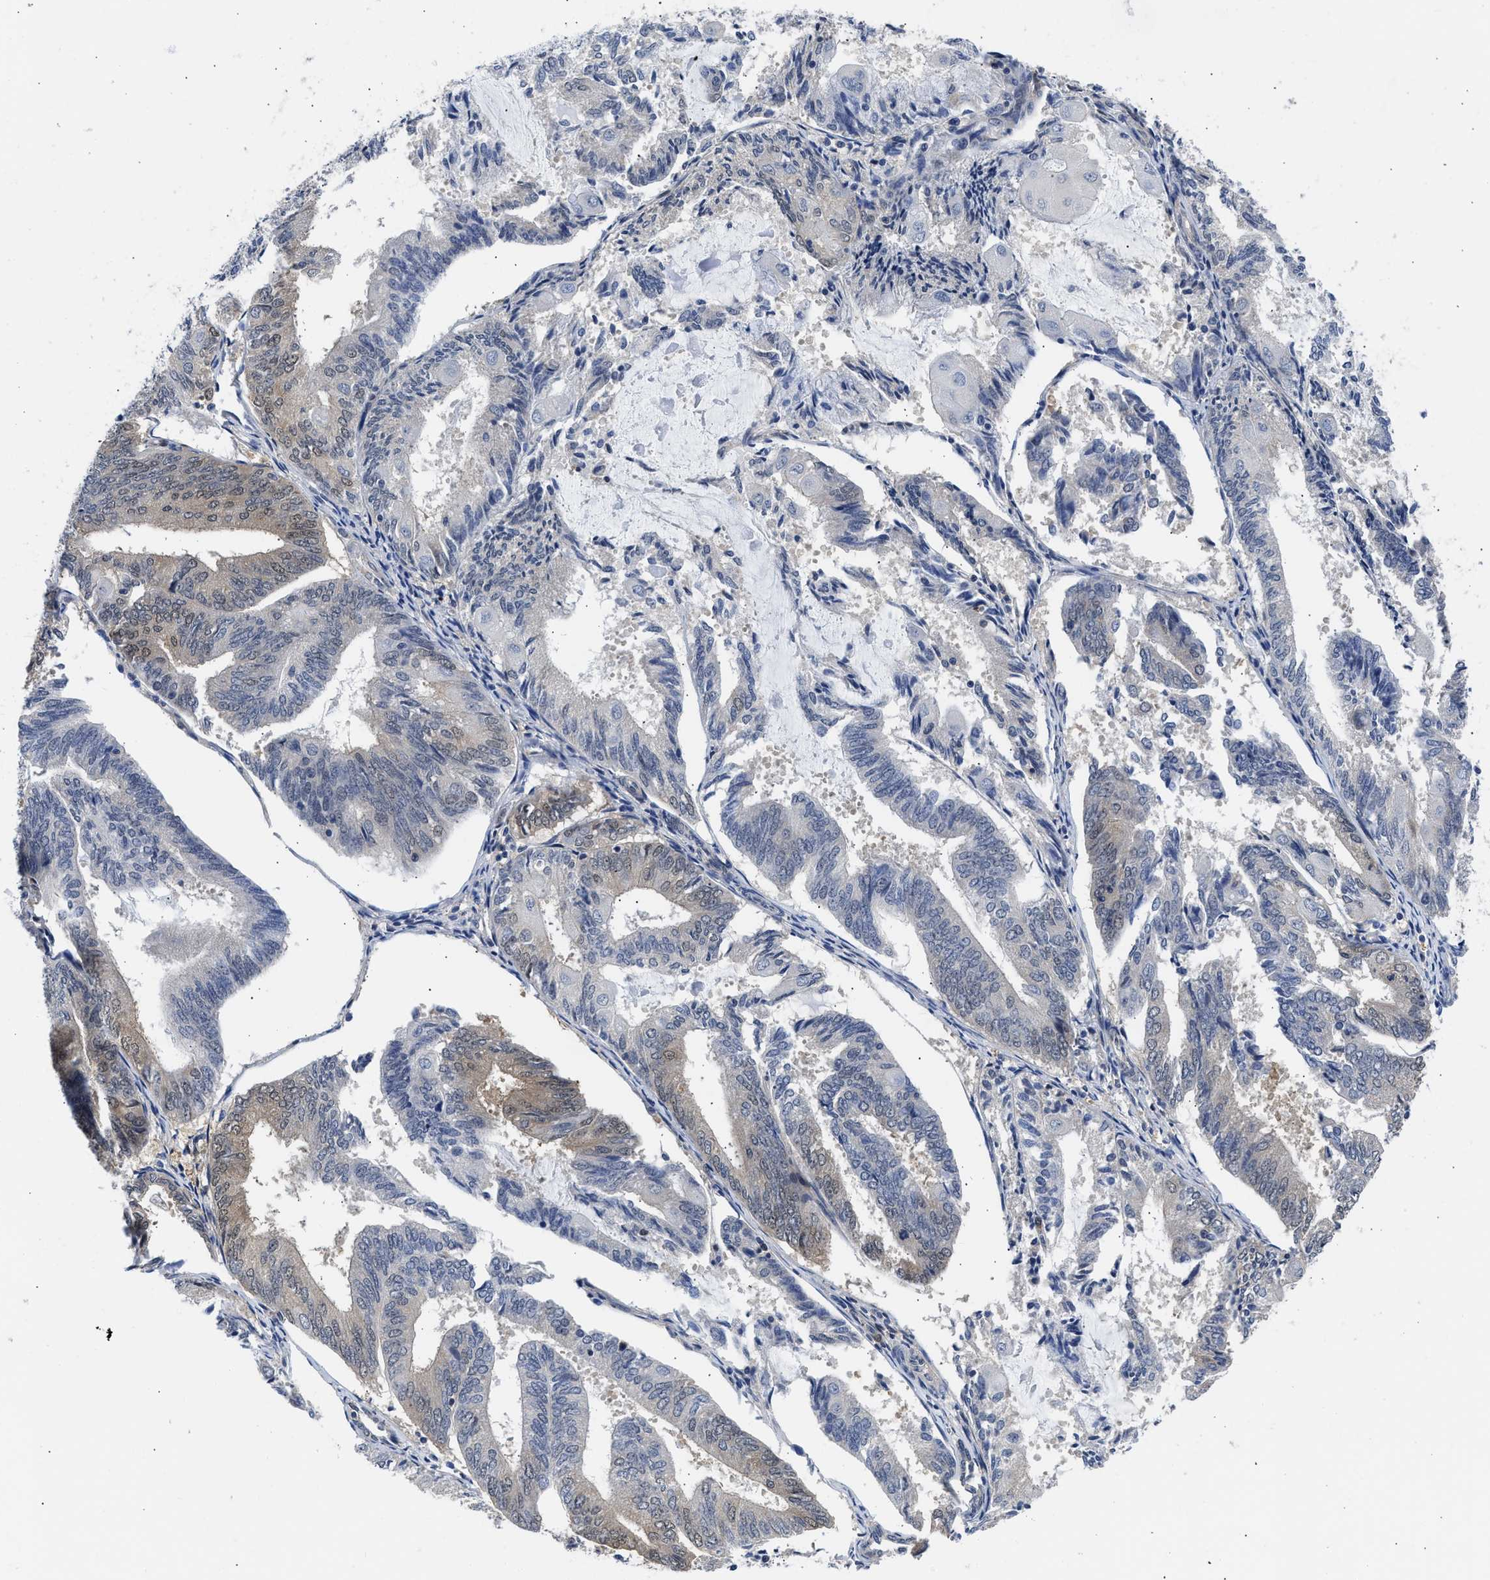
{"staining": {"intensity": "weak", "quantity": "25%-75%", "location": "cytoplasmic/membranous"}, "tissue": "endometrial cancer", "cell_type": "Tumor cells", "image_type": "cancer", "snomed": [{"axis": "morphology", "description": "Adenocarcinoma, NOS"}, {"axis": "topography", "description": "Endometrium"}], "caption": "Adenocarcinoma (endometrial) was stained to show a protein in brown. There is low levels of weak cytoplasmic/membranous expression in about 25%-75% of tumor cells.", "gene": "XPO5", "patient": {"sex": "female", "age": 81}}